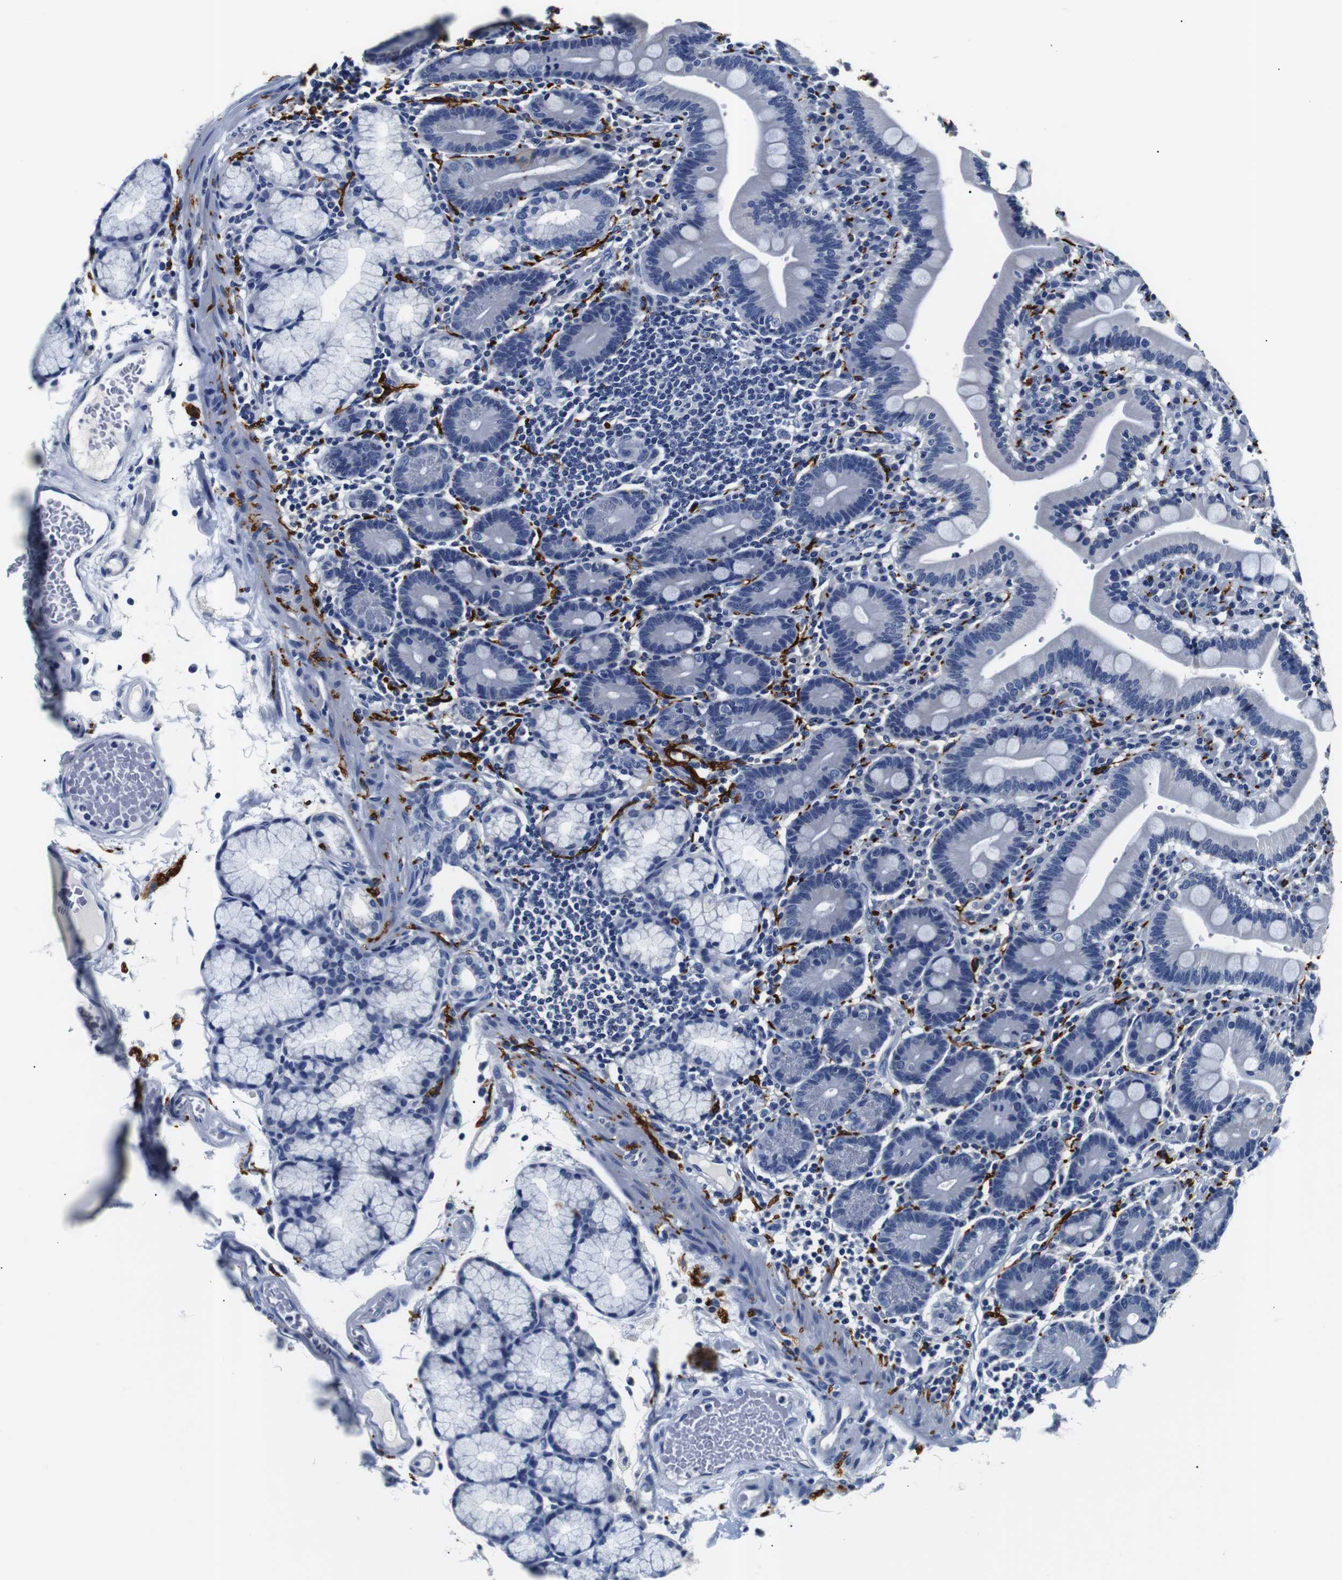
{"staining": {"intensity": "negative", "quantity": "none", "location": "none"}, "tissue": "duodenum", "cell_type": "Glandular cells", "image_type": "normal", "snomed": [{"axis": "morphology", "description": "Normal tissue, NOS"}, {"axis": "topography", "description": "Small intestine, NOS"}], "caption": "High power microscopy micrograph of an immunohistochemistry (IHC) histopathology image of normal duodenum, revealing no significant expression in glandular cells.", "gene": "GAP43", "patient": {"sex": "female", "age": 71}}